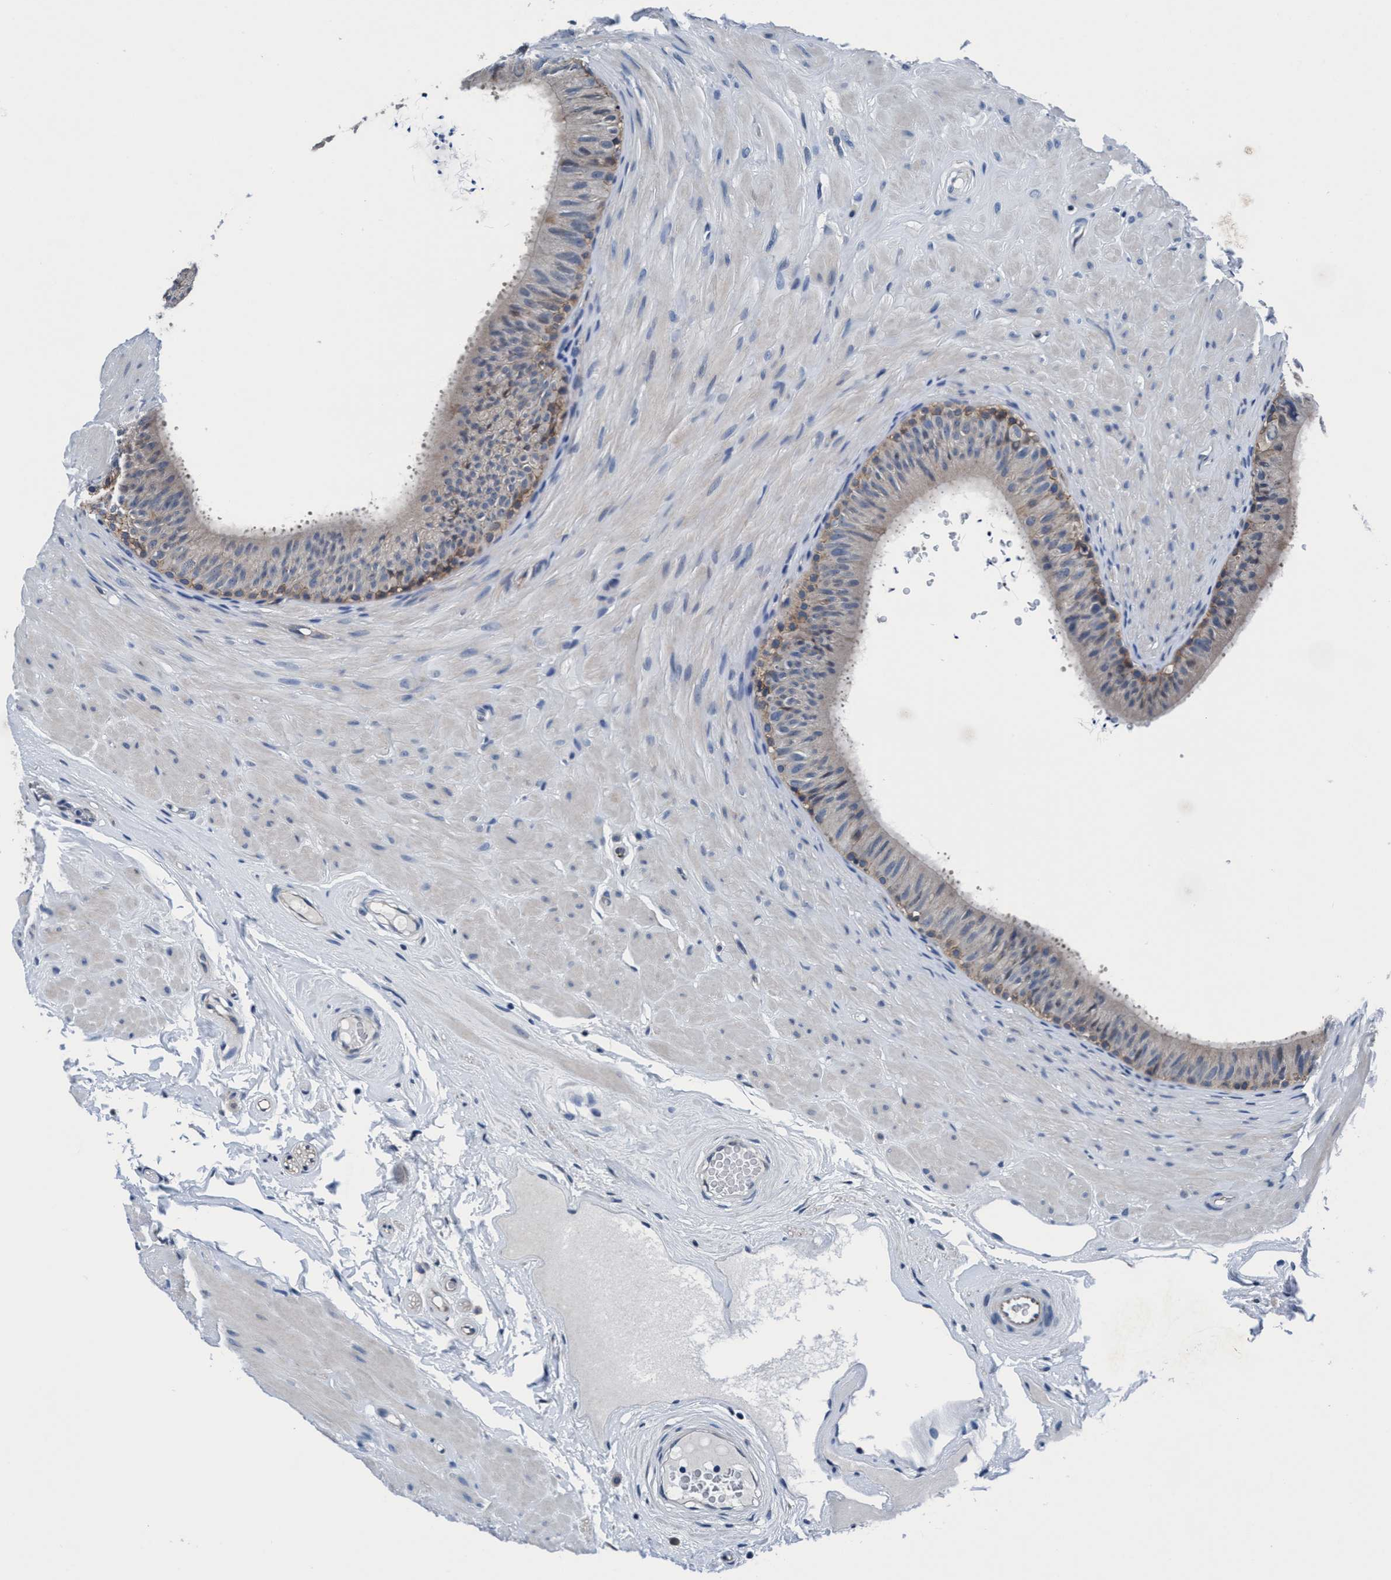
{"staining": {"intensity": "weak", "quantity": "25%-75%", "location": "cytoplasmic/membranous"}, "tissue": "epididymis", "cell_type": "Glandular cells", "image_type": "normal", "snomed": [{"axis": "morphology", "description": "Normal tissue, NOS"}, {"axis": "topography", "description": "Epididymis"}], "caption": "This is an image of immunohistochemistry staining of unremarkable epididymis, which shows weak expression in the cytoplasmic/membranous of glandular cells.", "gene": "TMEM94", "patient": {"sex": "male", "age": 34}}